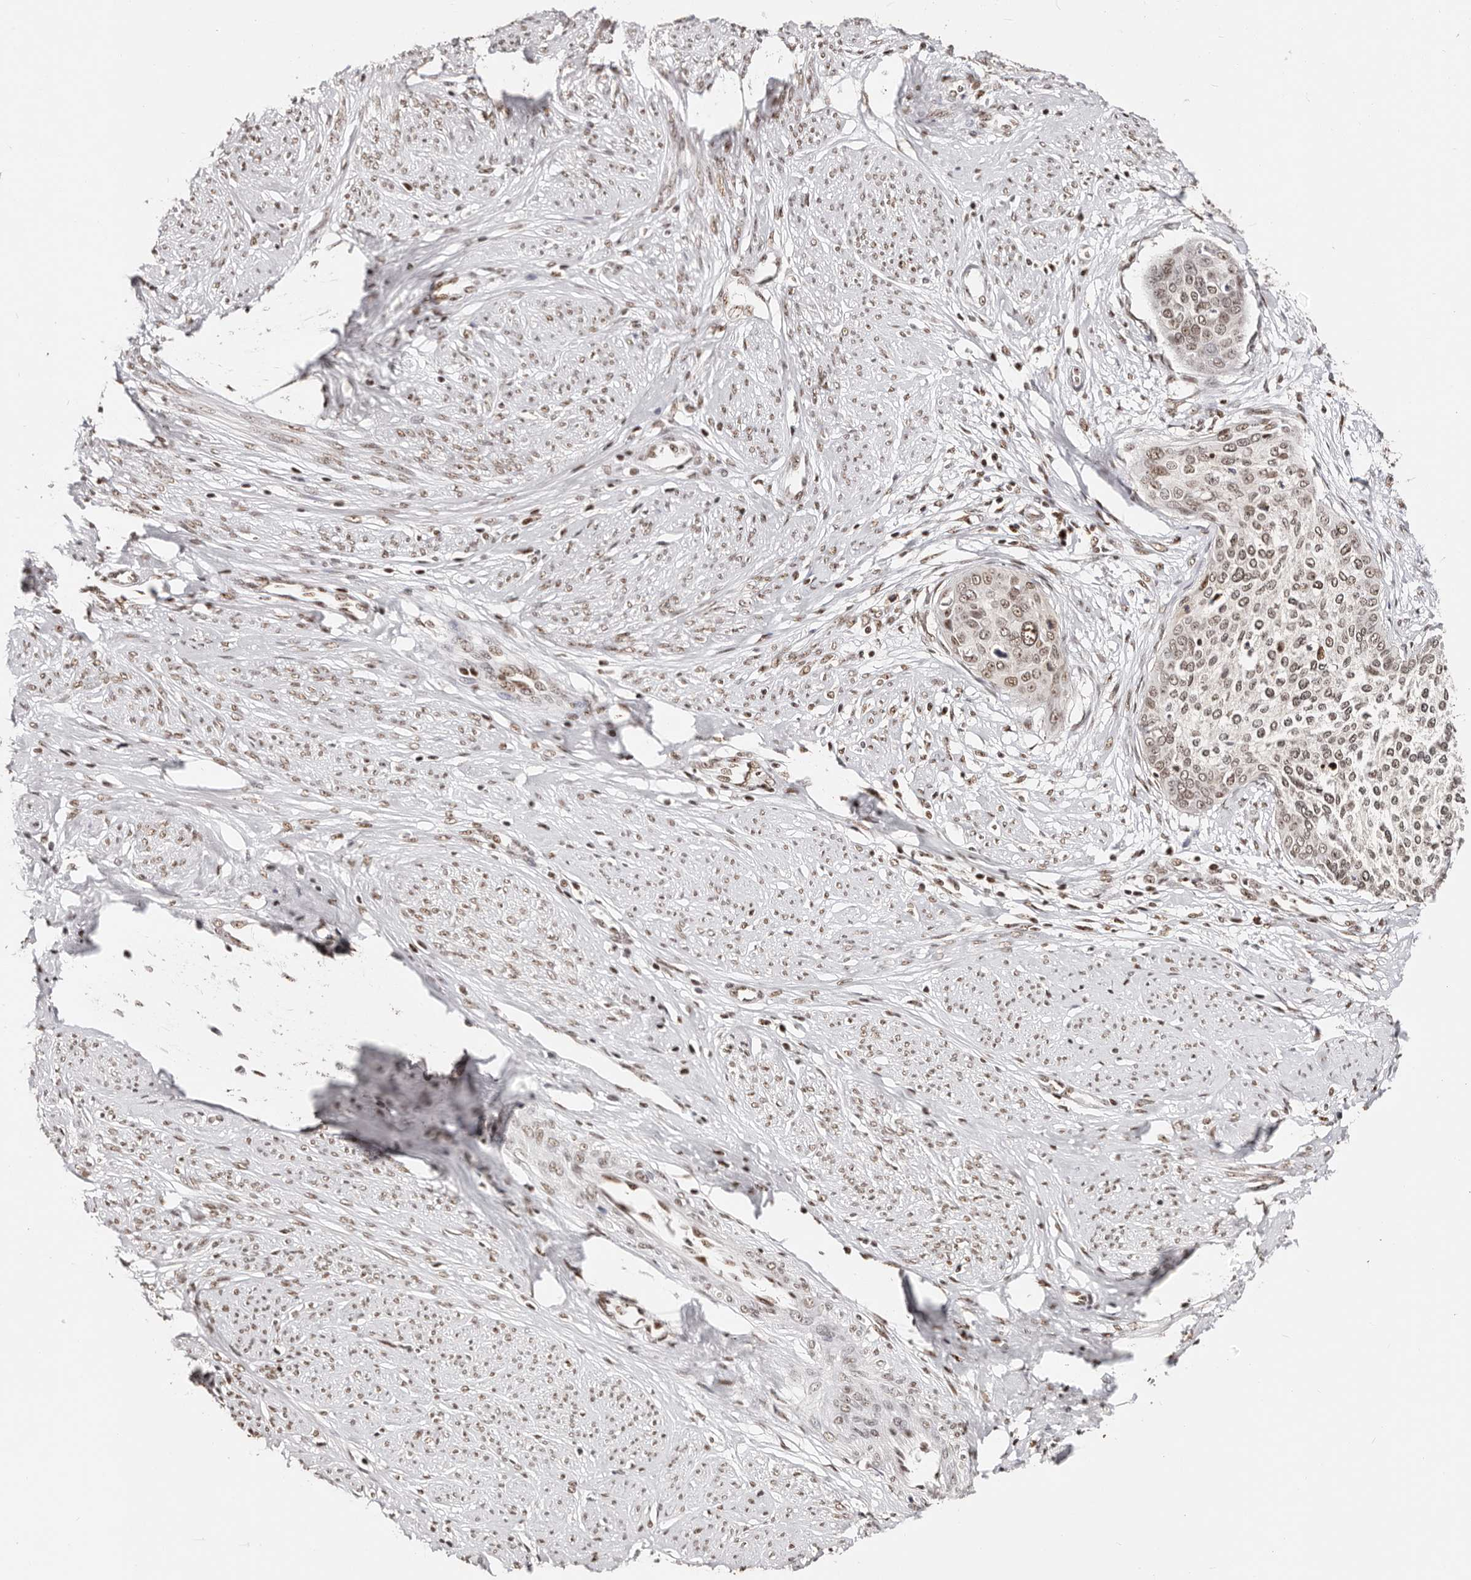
{"staining": {"intensity": "moderate", "quantity": ">75%", "location": "nuclear"}, "tissue": "cervical cancer", "cell_type": "Tumor cells", "image_type": "cancer", "snomed": [{"axis": "morphology", "description": "Squamous cell carcinoma, NOS"}, {"axis": "topography", "description": "Cervix"}], "caption": "Immunohistochemical staining of cervical cancer reveals medium levels of moderate nuclear protein staining in about >75% of tumor cells.", "gene": "IQGAP3", "patient": {"sex": "female", "age": 37}}